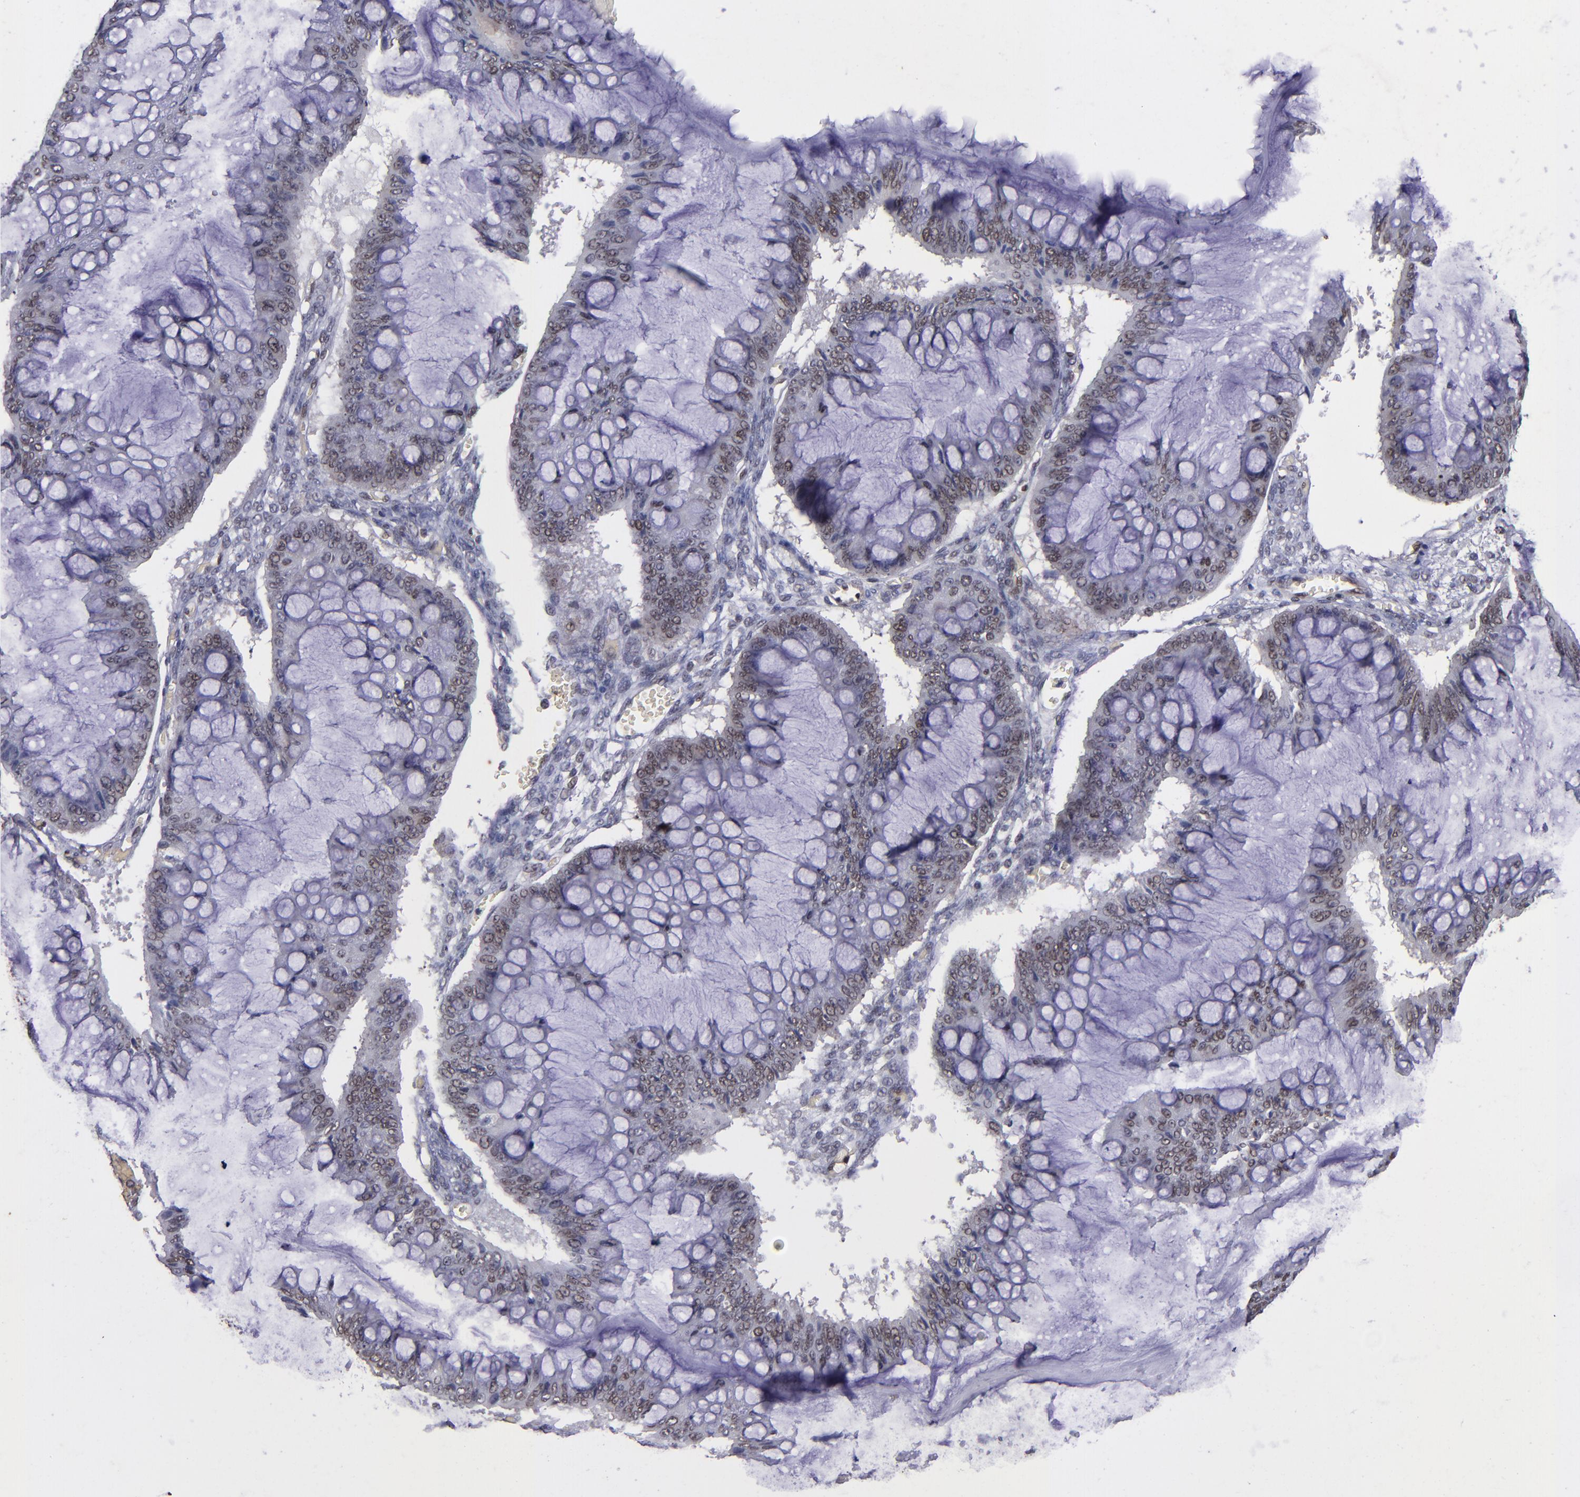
{"staining": {"intensity": "moderate", "quantity": ">75%", "location": "nuclear"}, "tissue": "ovarian cancer", "cell_type": "Tumor cells", "image_type": "cancer", "snomed": [{"axis": "morphology", "description": "Cystadenocarcinoma, mucinous, NOS"}, {"axis": "topography", "description": "Ovary"}], "caption": "This micrograph exhibits immunohistochemistry (IHC) staining of ovarian mucinous cystadenocarcinoma, with medium moderate nuclear positivity in approximately >75% of tumor cells.", "gene": "MGMT", "patient": {"sex": "female", "age": 73}}